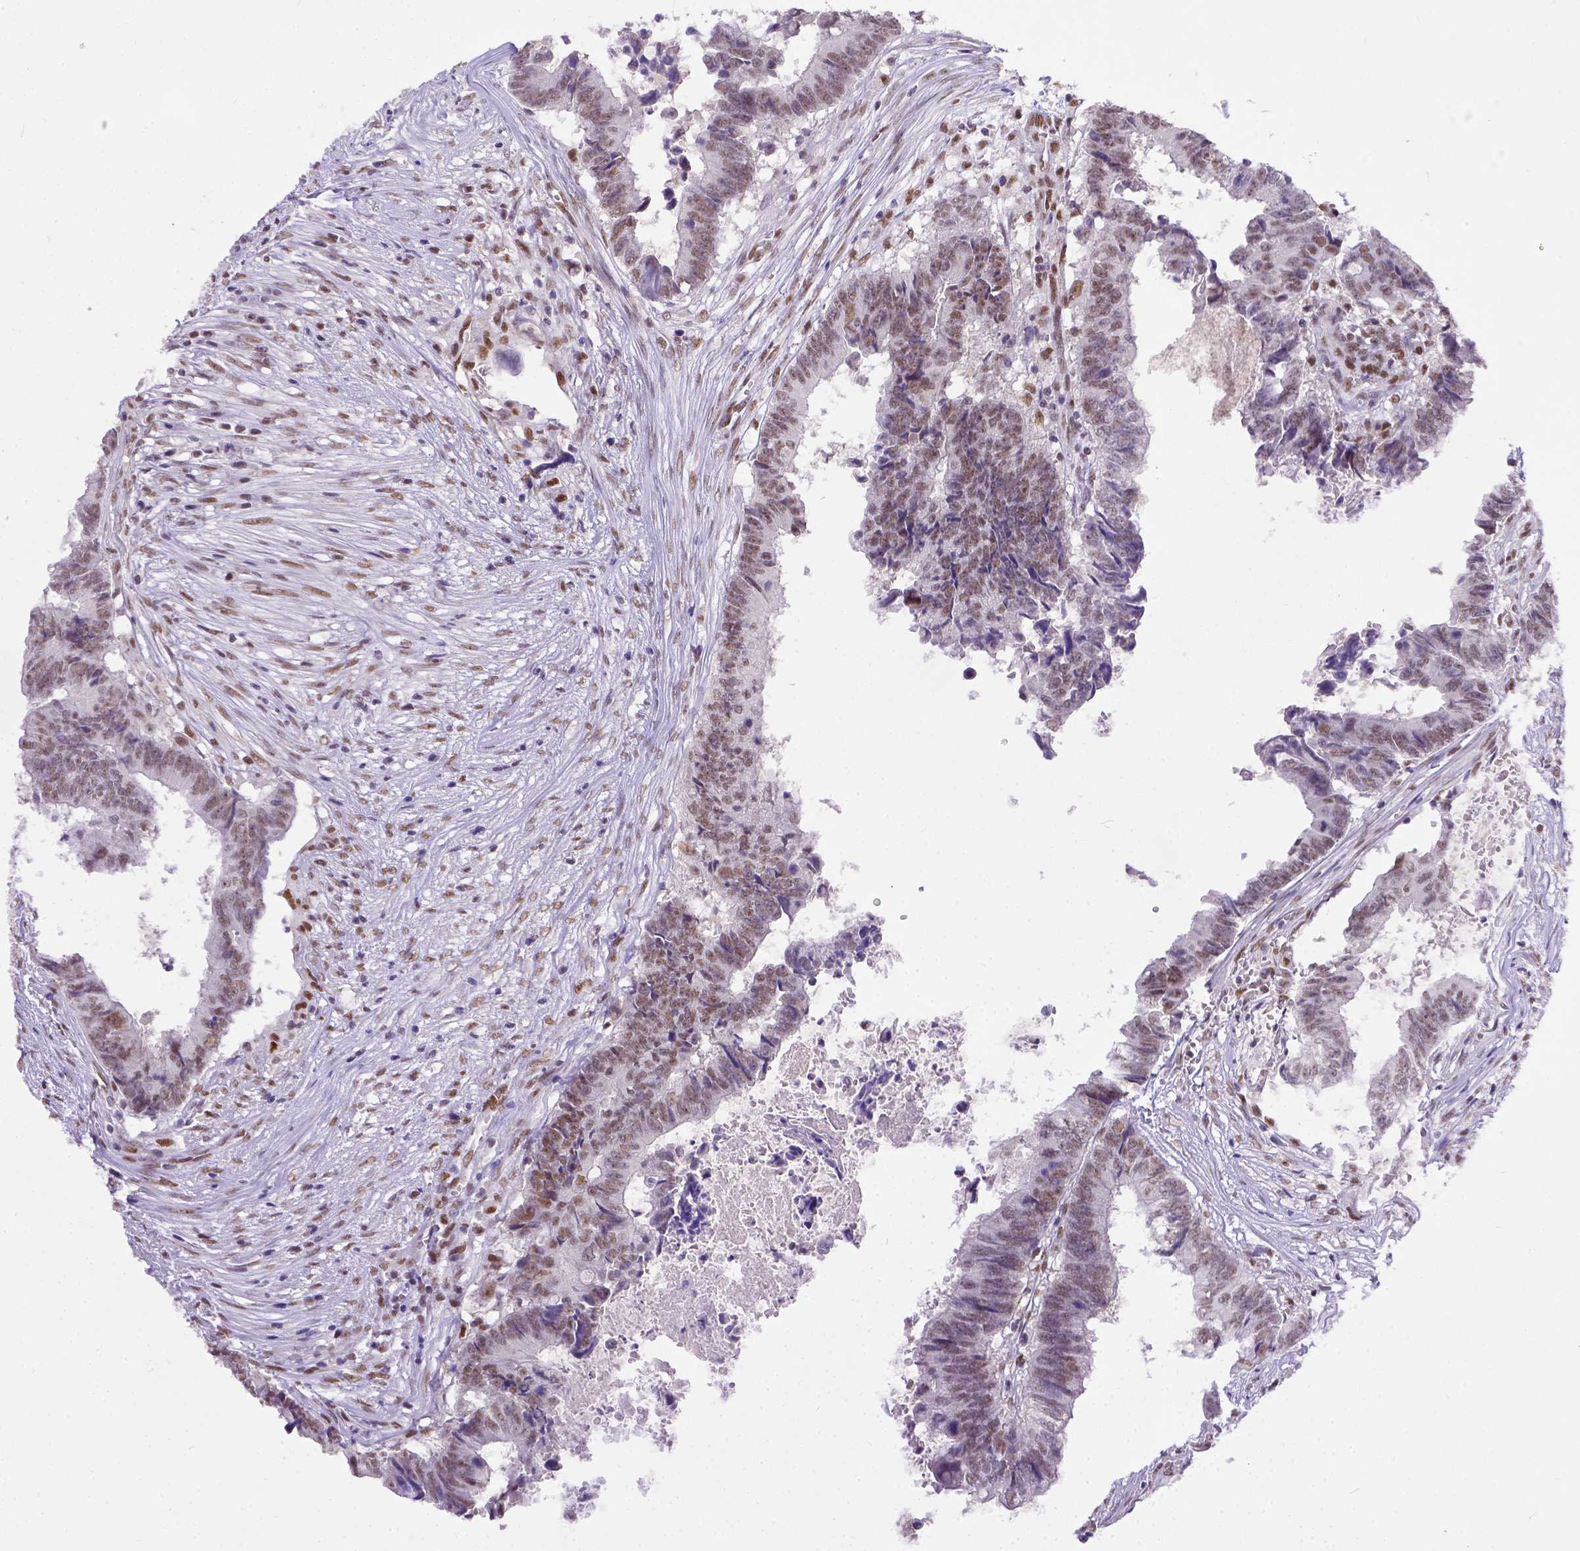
{"staining": {"intensity": "weak", "quantity": "25%-75%", "location": "nuclear"}, "tissue": "colorectal cancer", "cell_type": "Tumor cells", "image_type": "cancer", "snomed": [{"axis": "morphology", "description": "Adenocarcinoma, NOS"}, {"axis": "topography", "description": "Colon"}], "caption": "Adenocarcinoma (colorectal) was stained to show a protein in brown. There is low levels of weak nuclear positivity in approximately 25%-75% of tumor cells.", "gene": "ERCC1", "patient": {"sex": "female", "age": 82}}